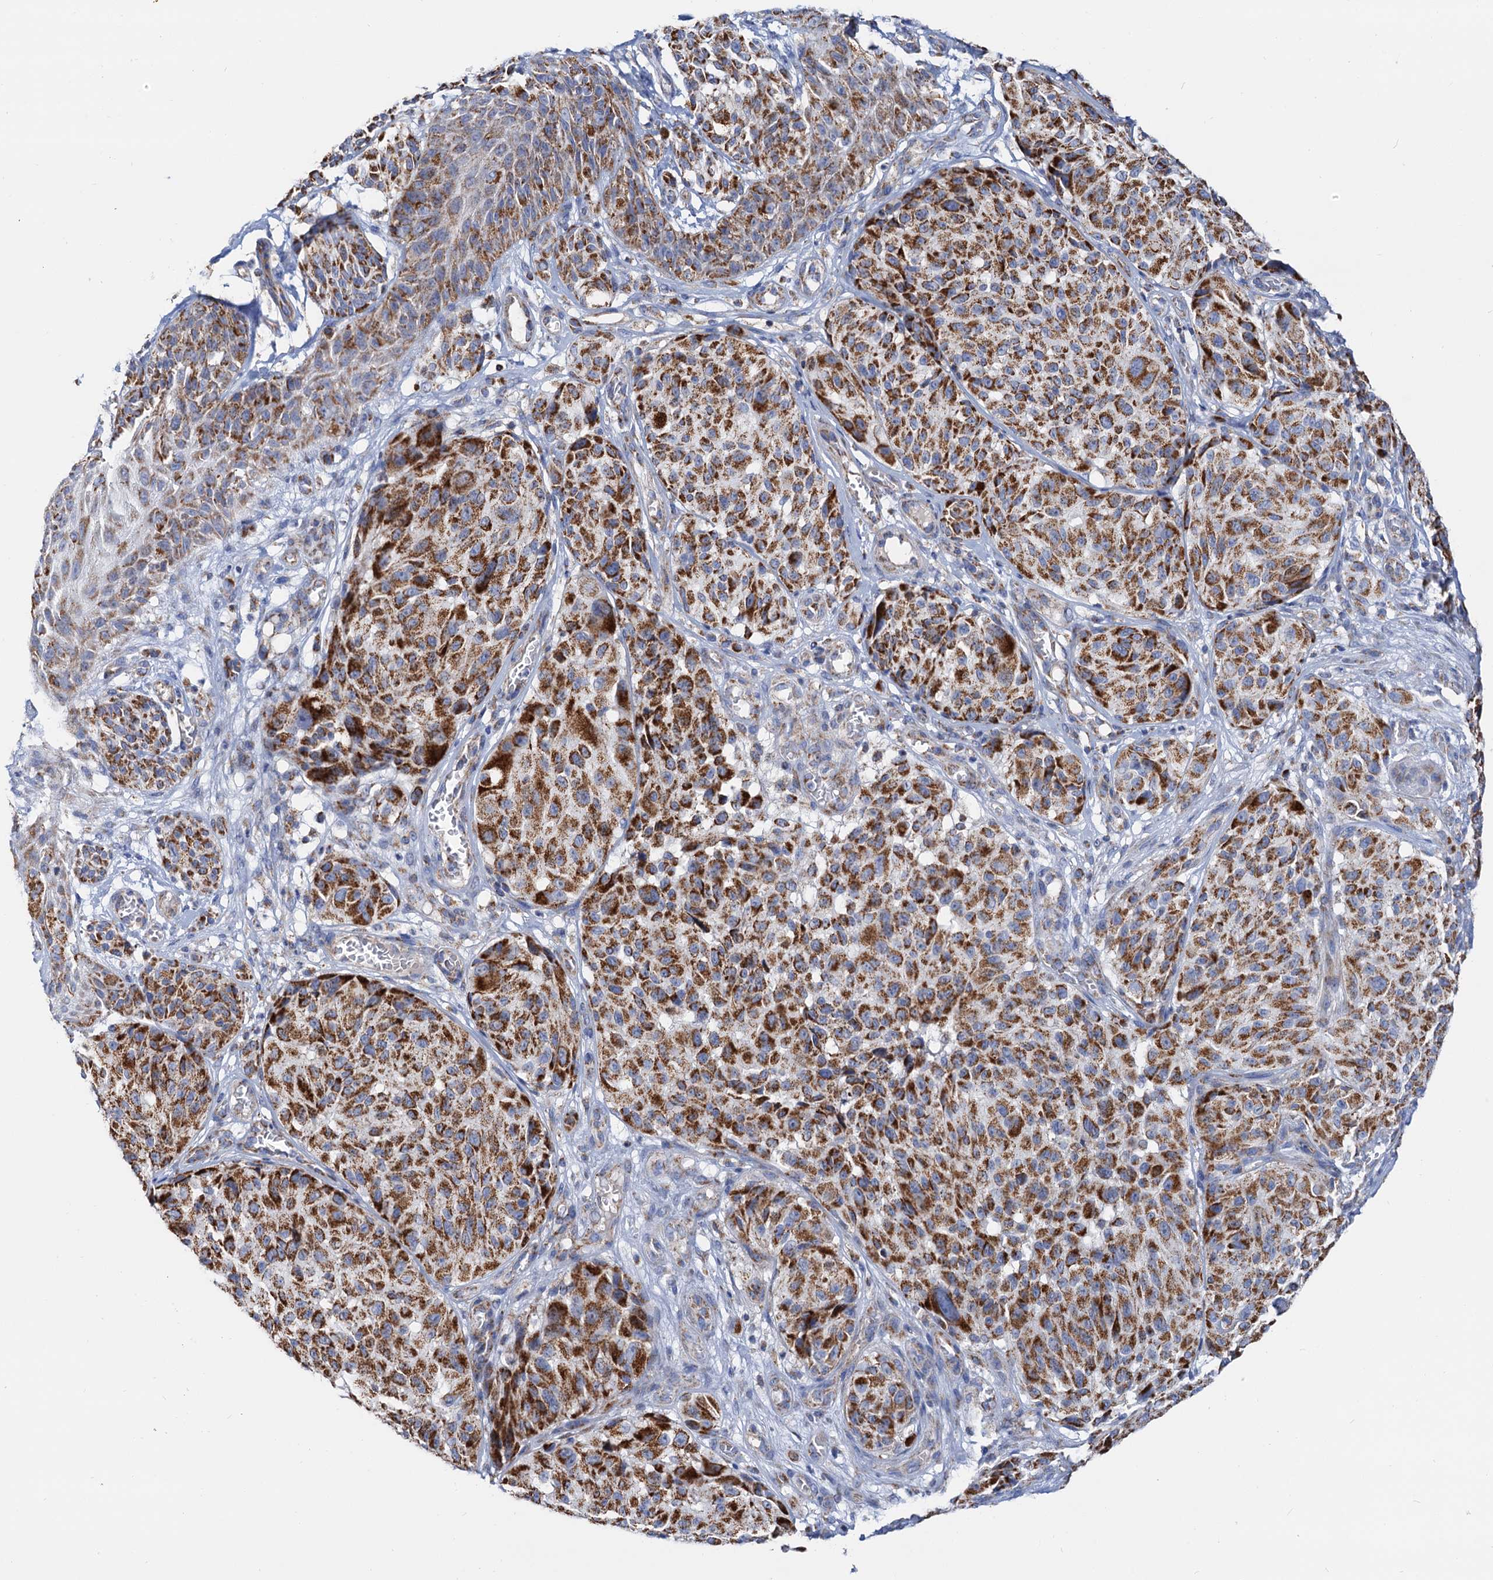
{"staining": {"intensity": "strong", "quantity": ">75%", "location": "cytoplasmic/membranous"}, "tissue": "melanoma", "cell_type": "Tumor cells", "image_type": "cancer", "snomed": [{"axis": "morphology", "description": "Malignant melanoma, NOS"}, {"axis": "topography", "description": "Skin"}], "caption": "Melanoma stained for a protein (brown) demonstrates strong cytoplasmic/membranous positive expression in about >75% of tumor cells.", "gene": "C2CD3", "patient": {"sex": "male", "age": 83}}